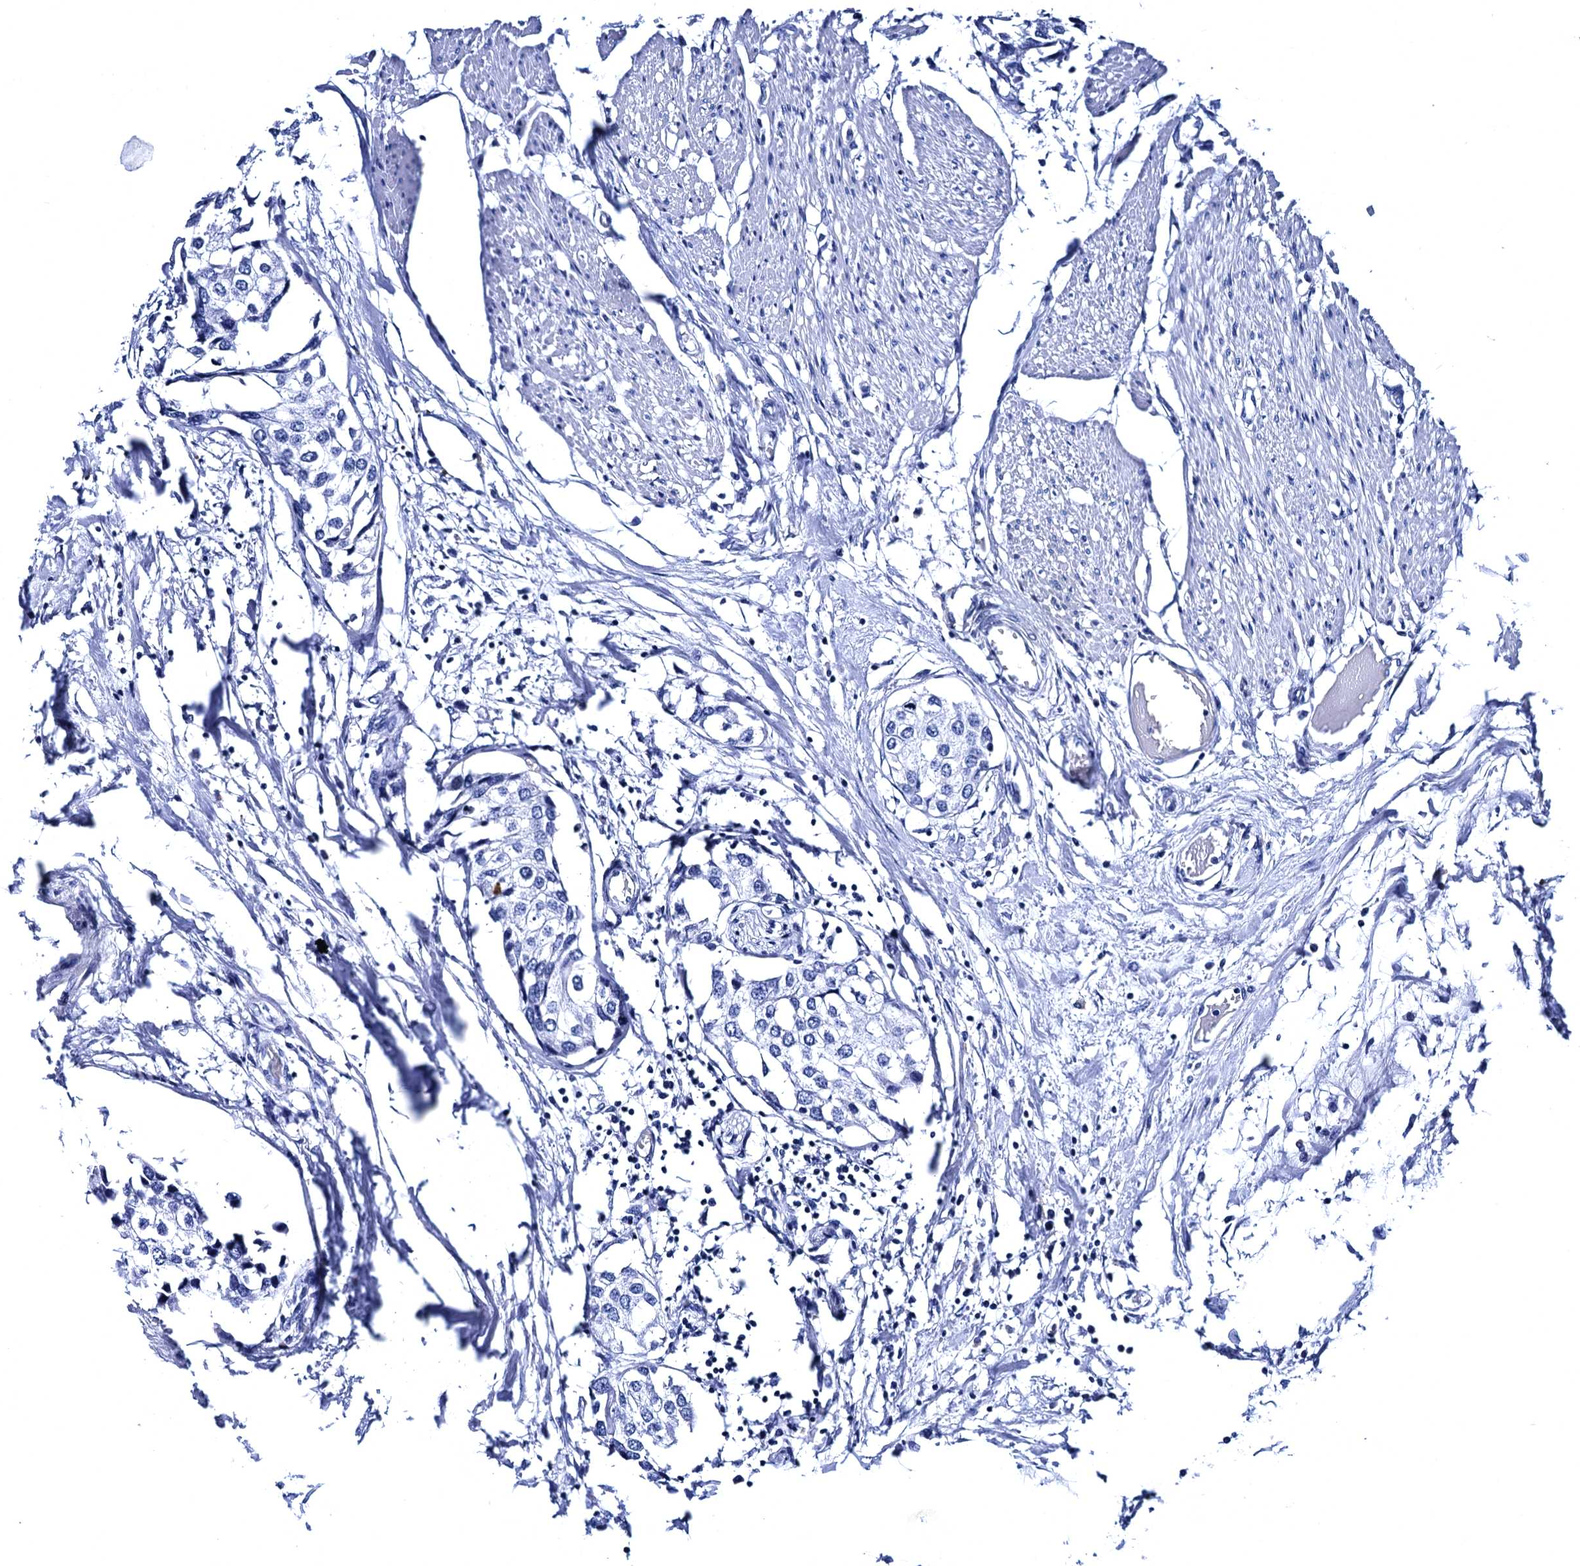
{"staining": {"intensity": "negative", "quantity": "none", "location": "none"}, "tissue": "urothelial cancer", "cell_type": "Tumor cells", "image_type": "cancer", "snomed": [{"axis": "morphology", "description": "Urothelial carcinoma, High grade"}, {"axis": "topography", "description": "Urinary bladder"}], "caption": "Tumor cells show no significant expression in urothelial cancer. (DAB (3,3'-diaminobenzidine) IHC, high magnification).", "gene": "MYBPC3", "patient": {"sex": "male", "age": 64}}